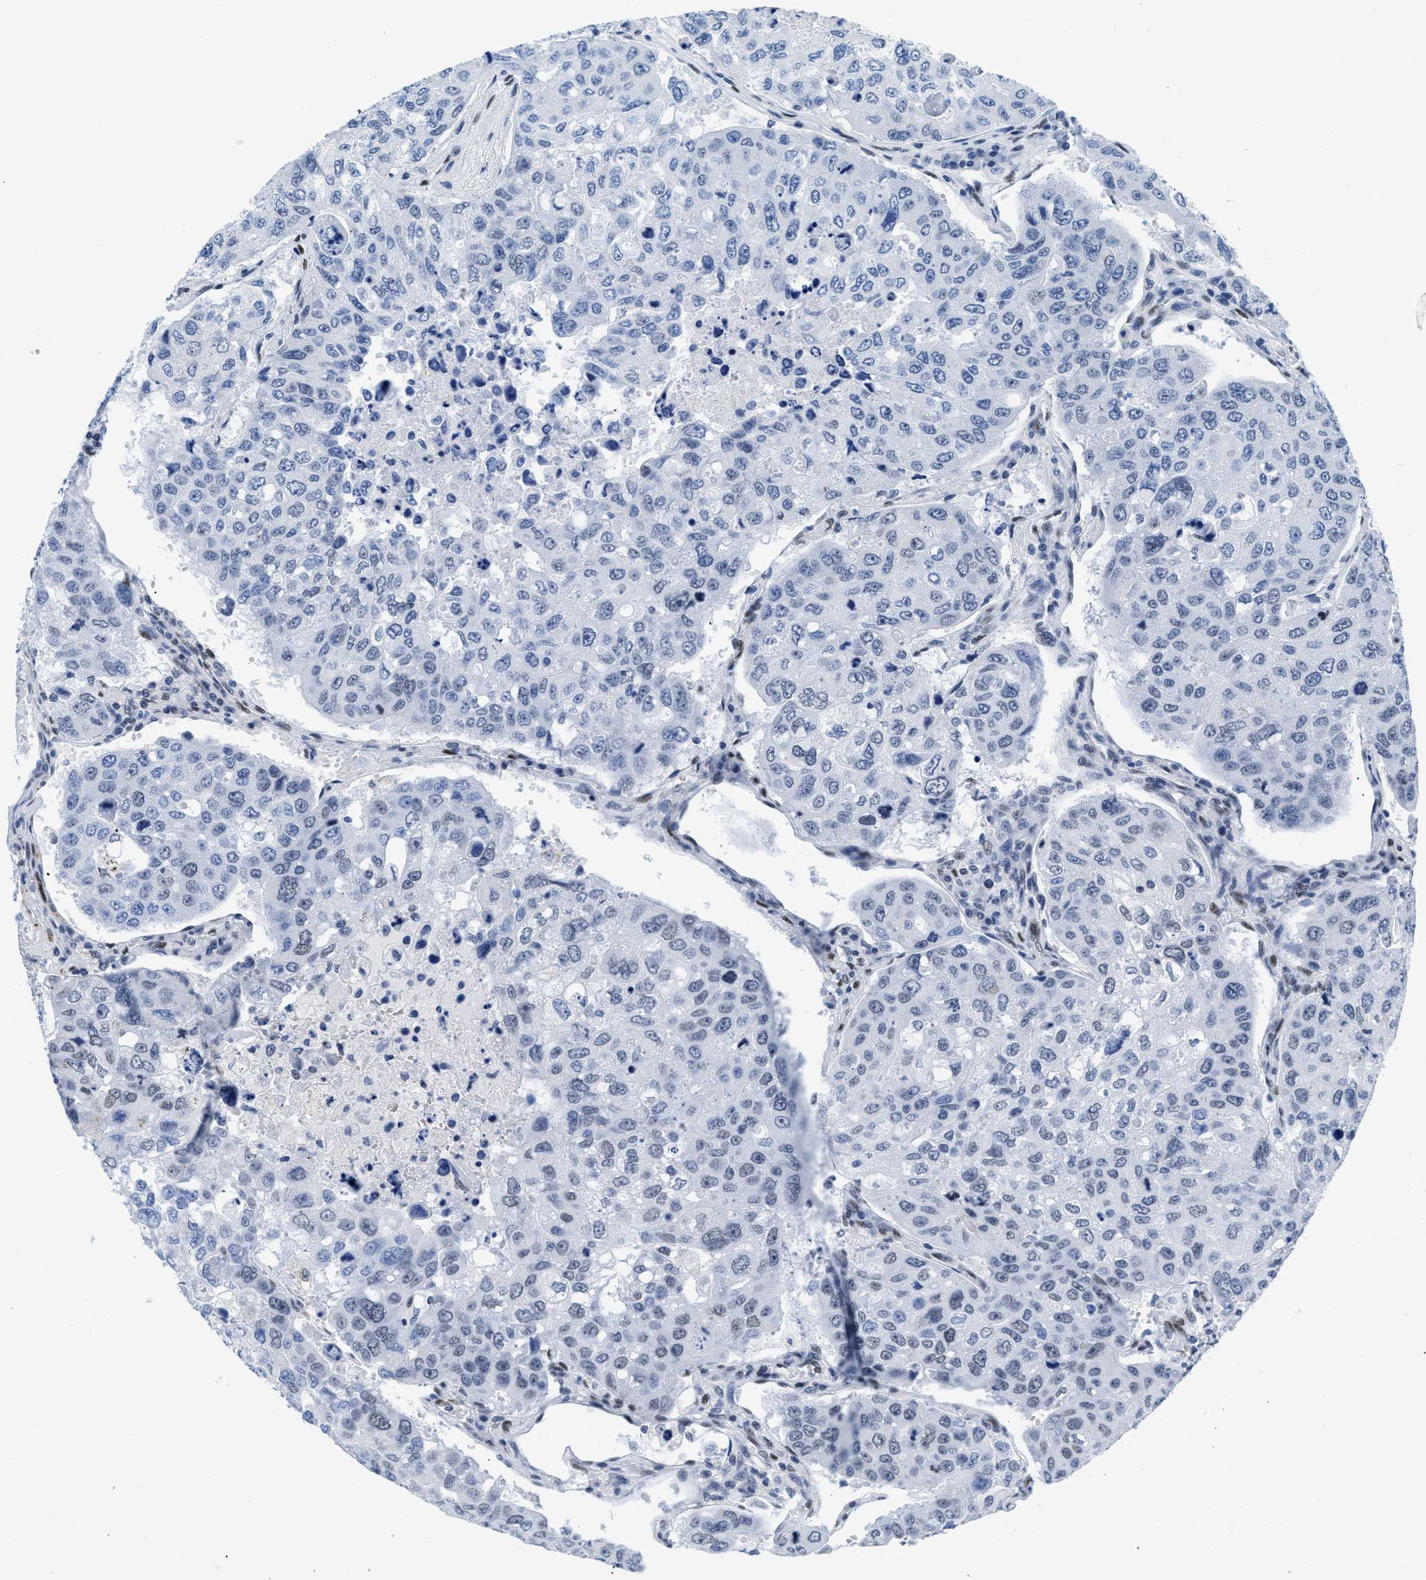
{"staining": {"intensity": "negative", "quantity": "none", "location": "none"}, "tissue": "urothelial cancer", "cell_type": "Tumor cells", "image_type": "cancer", "snomed": [{"axis": "morphology", "description": "Urothelial carcinoma, High grade"}, {"axis": "topography", "description": "Lymph node"}, {"axis": "topography", "description": "Urinary bladder"}], "caption": "Protein analysis of high-grade urothelial carcinoma displays no significant staining in tumor cells. The staining is performed using DAB brown chromogen with nuclei counter-stained in using hematoxylin.", "gene": "CTBP1", "patient": {"sex": "male", "age": 51}}